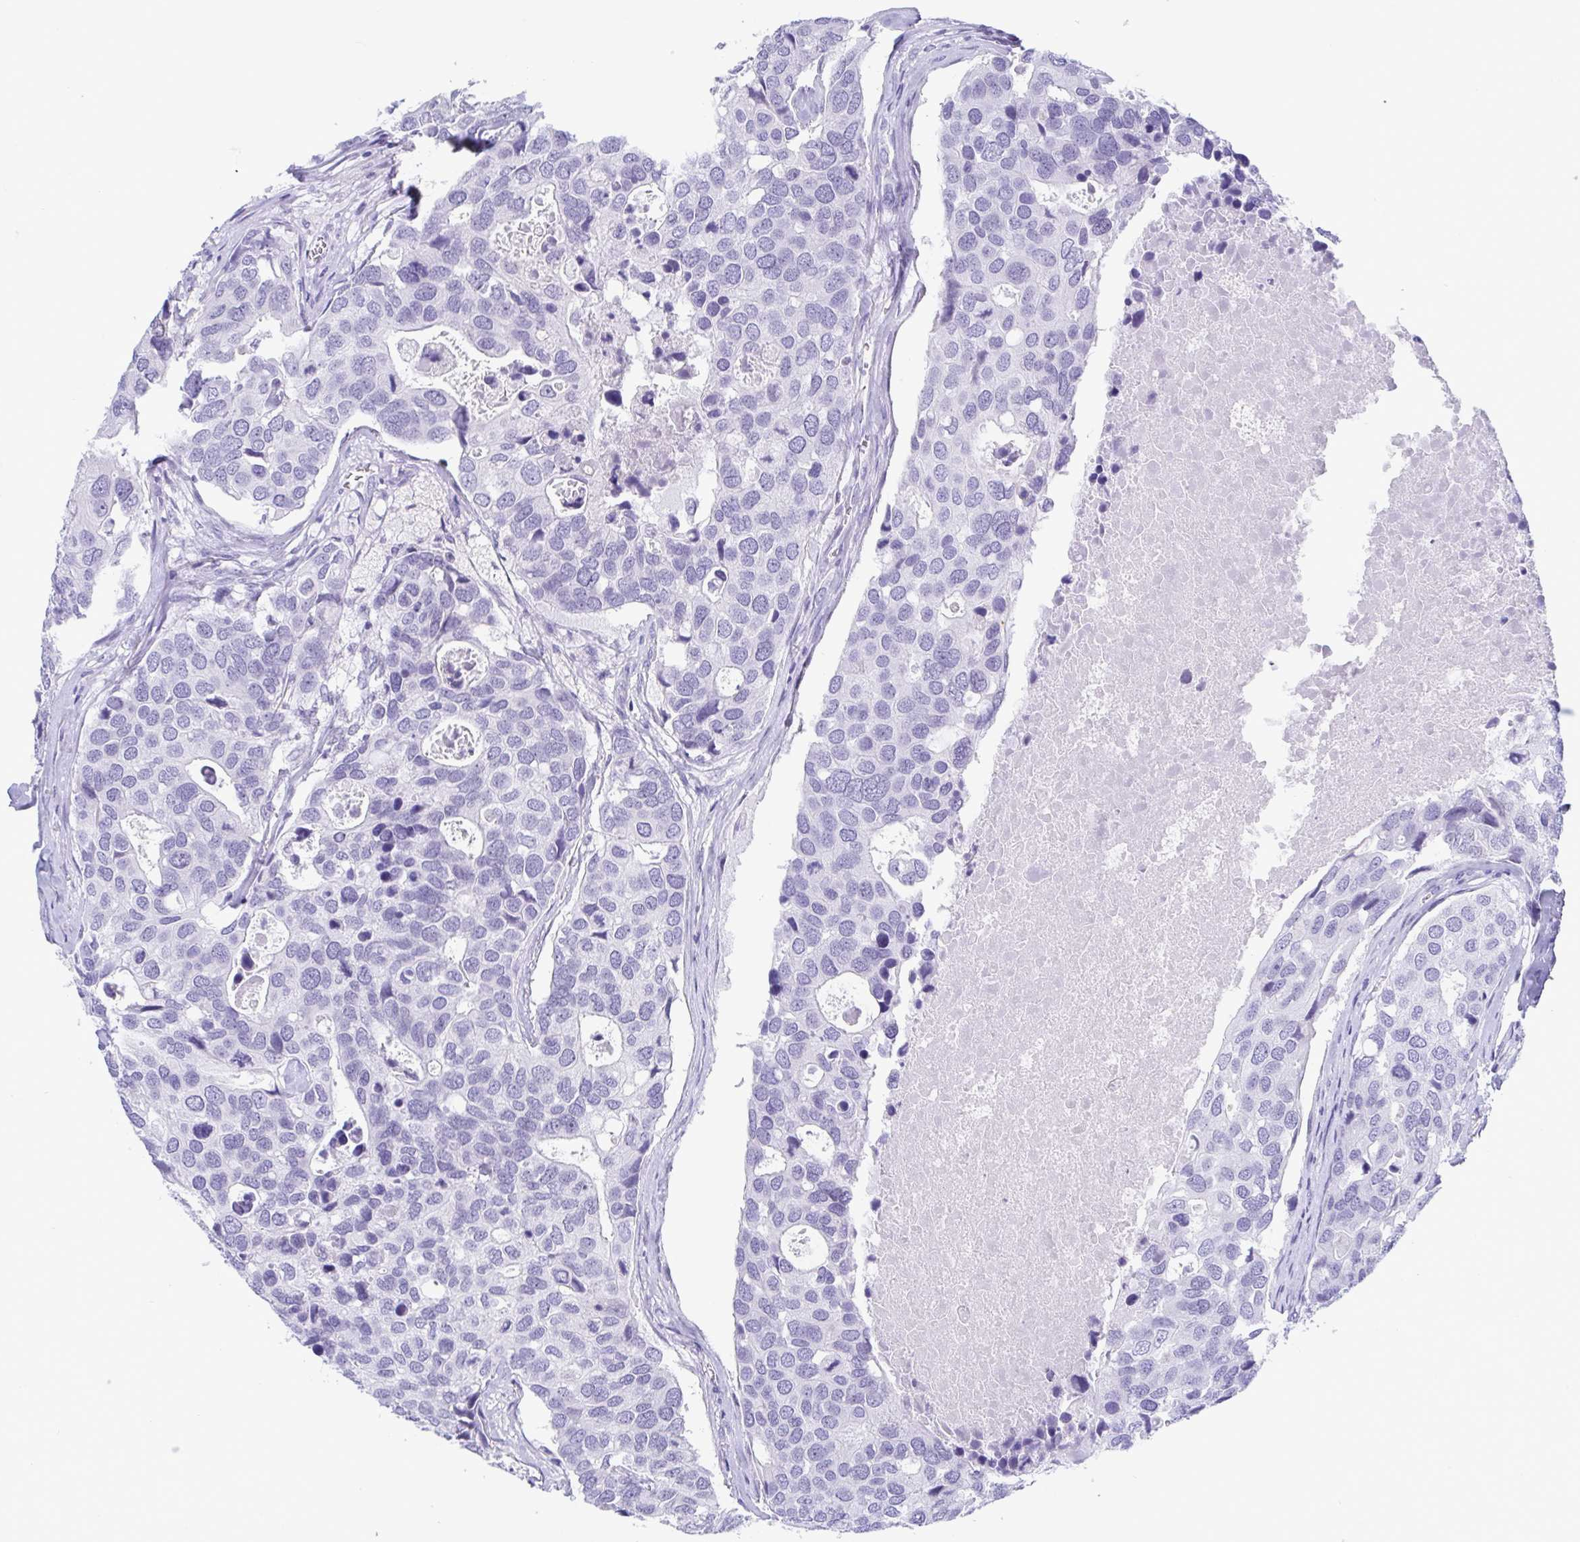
{"staining": {"intensity": "negative", "quantity": "none", "location": "none"}, "tissue": "breast cancer", "cell_type": "Tumor cells", "image_type": "cancer", "snomed": [{"axis": "morphology", "description": "Duct carcinoma"}, {"axis": "topography", "description": "Breast"}], "caption": "High power microscopy image of an immunohistochemistry (IHC) photomicrograph of breast invasive ductal carcinoma, revealing no significant staining in tumor cells.", "gene": "CDX4", "patient": {"sex": "female", "age": 83}}